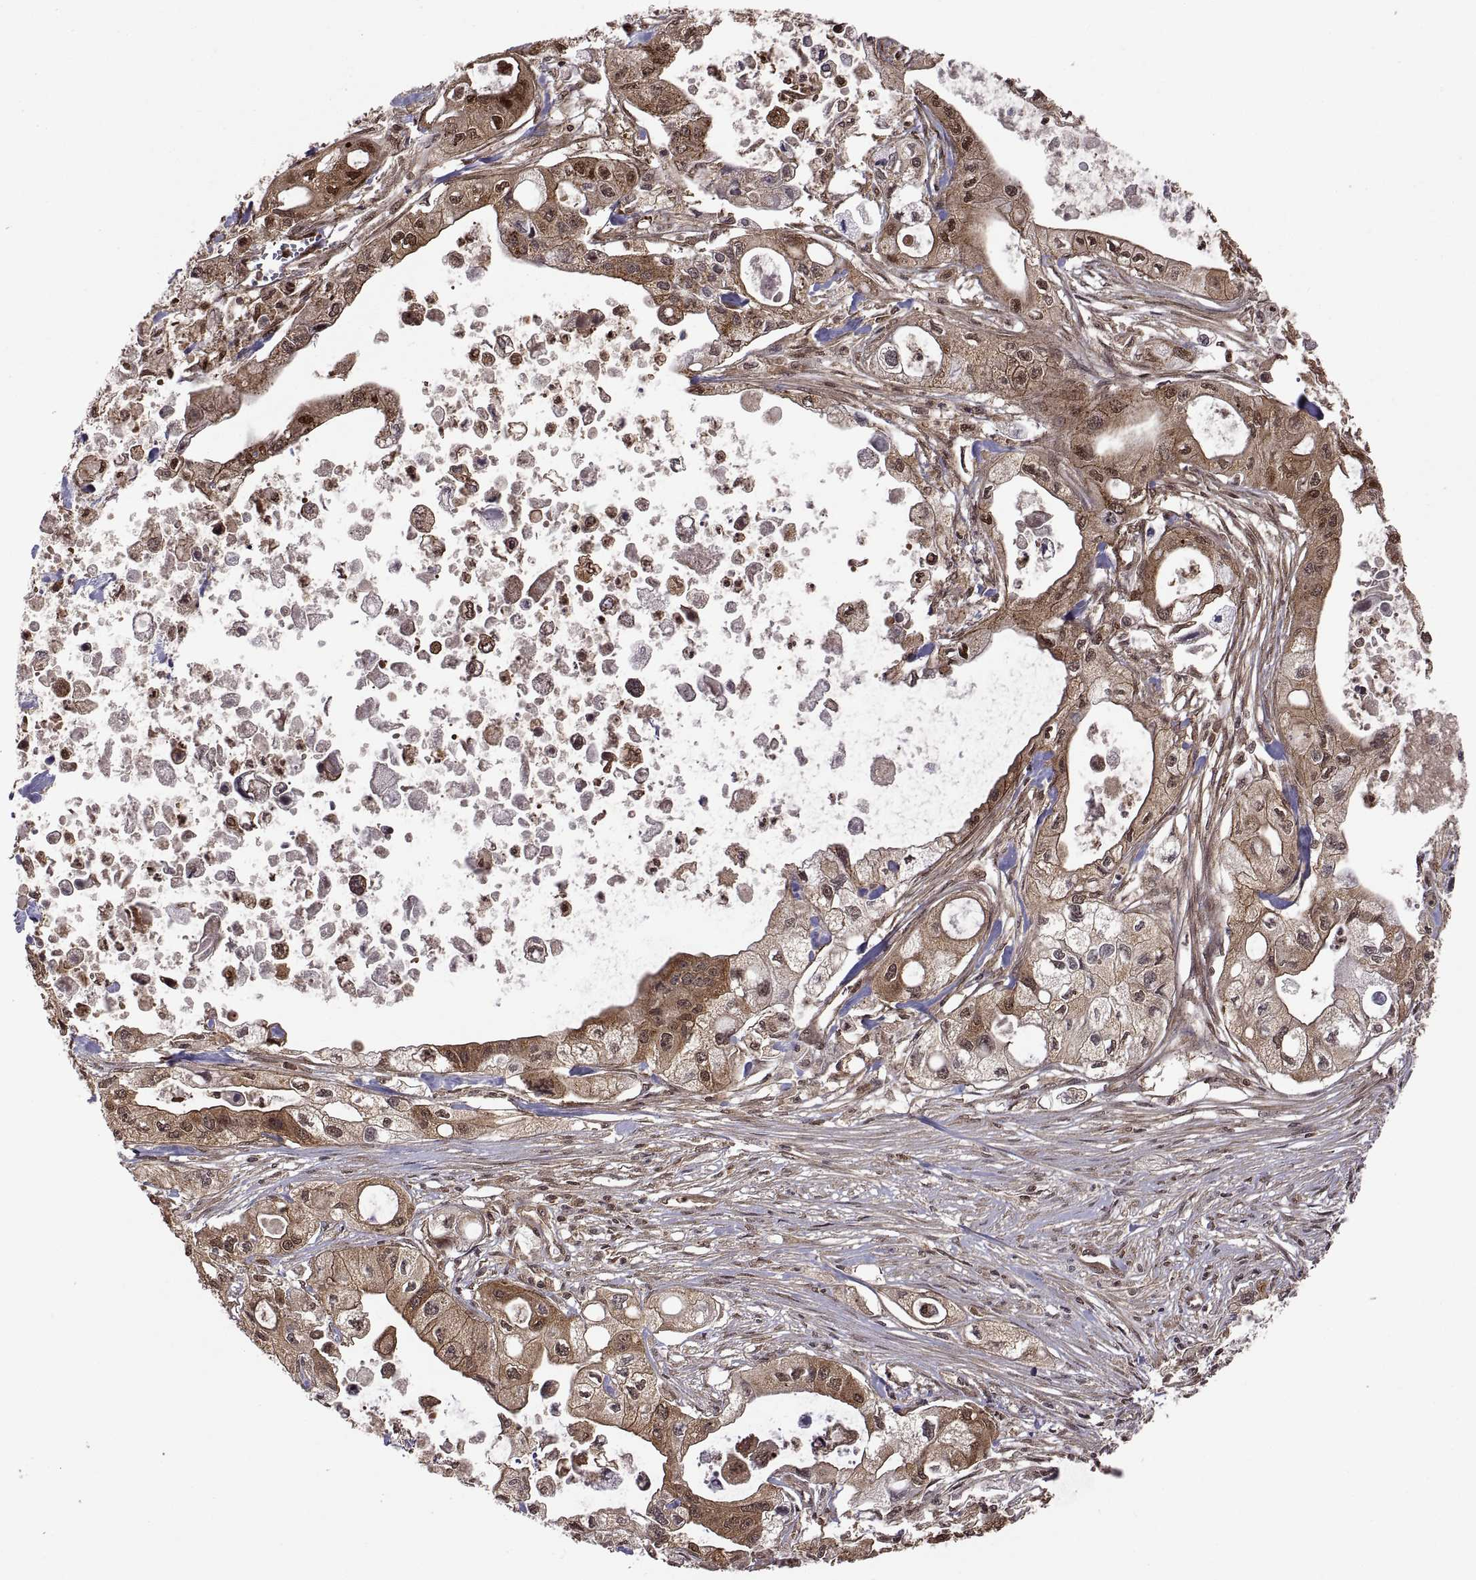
{"staining": {"intensity": "strong", "quantity": "25%-75%", "location": "cytoplasmic/membranous,nuclear"}, "tissue": "pancreatic cancer", "cell_type": "Tumor cells", "image_type": "cancer", "snomed": [{"axis": "morphology", "description": "Adenocarcinoma, NOS"}, {"axis": "topography", "description": "Pancreas"}], "caption": "Pancreatic adenocarcinoma was stained to show a protein in brown. There is high levels of strong cytoplasmic/membranous and nuclear staining in approximately 25%-75% of tumor cells.", "gene": "ZNRF2", "patient": {"sex": "male", "age": 70}}